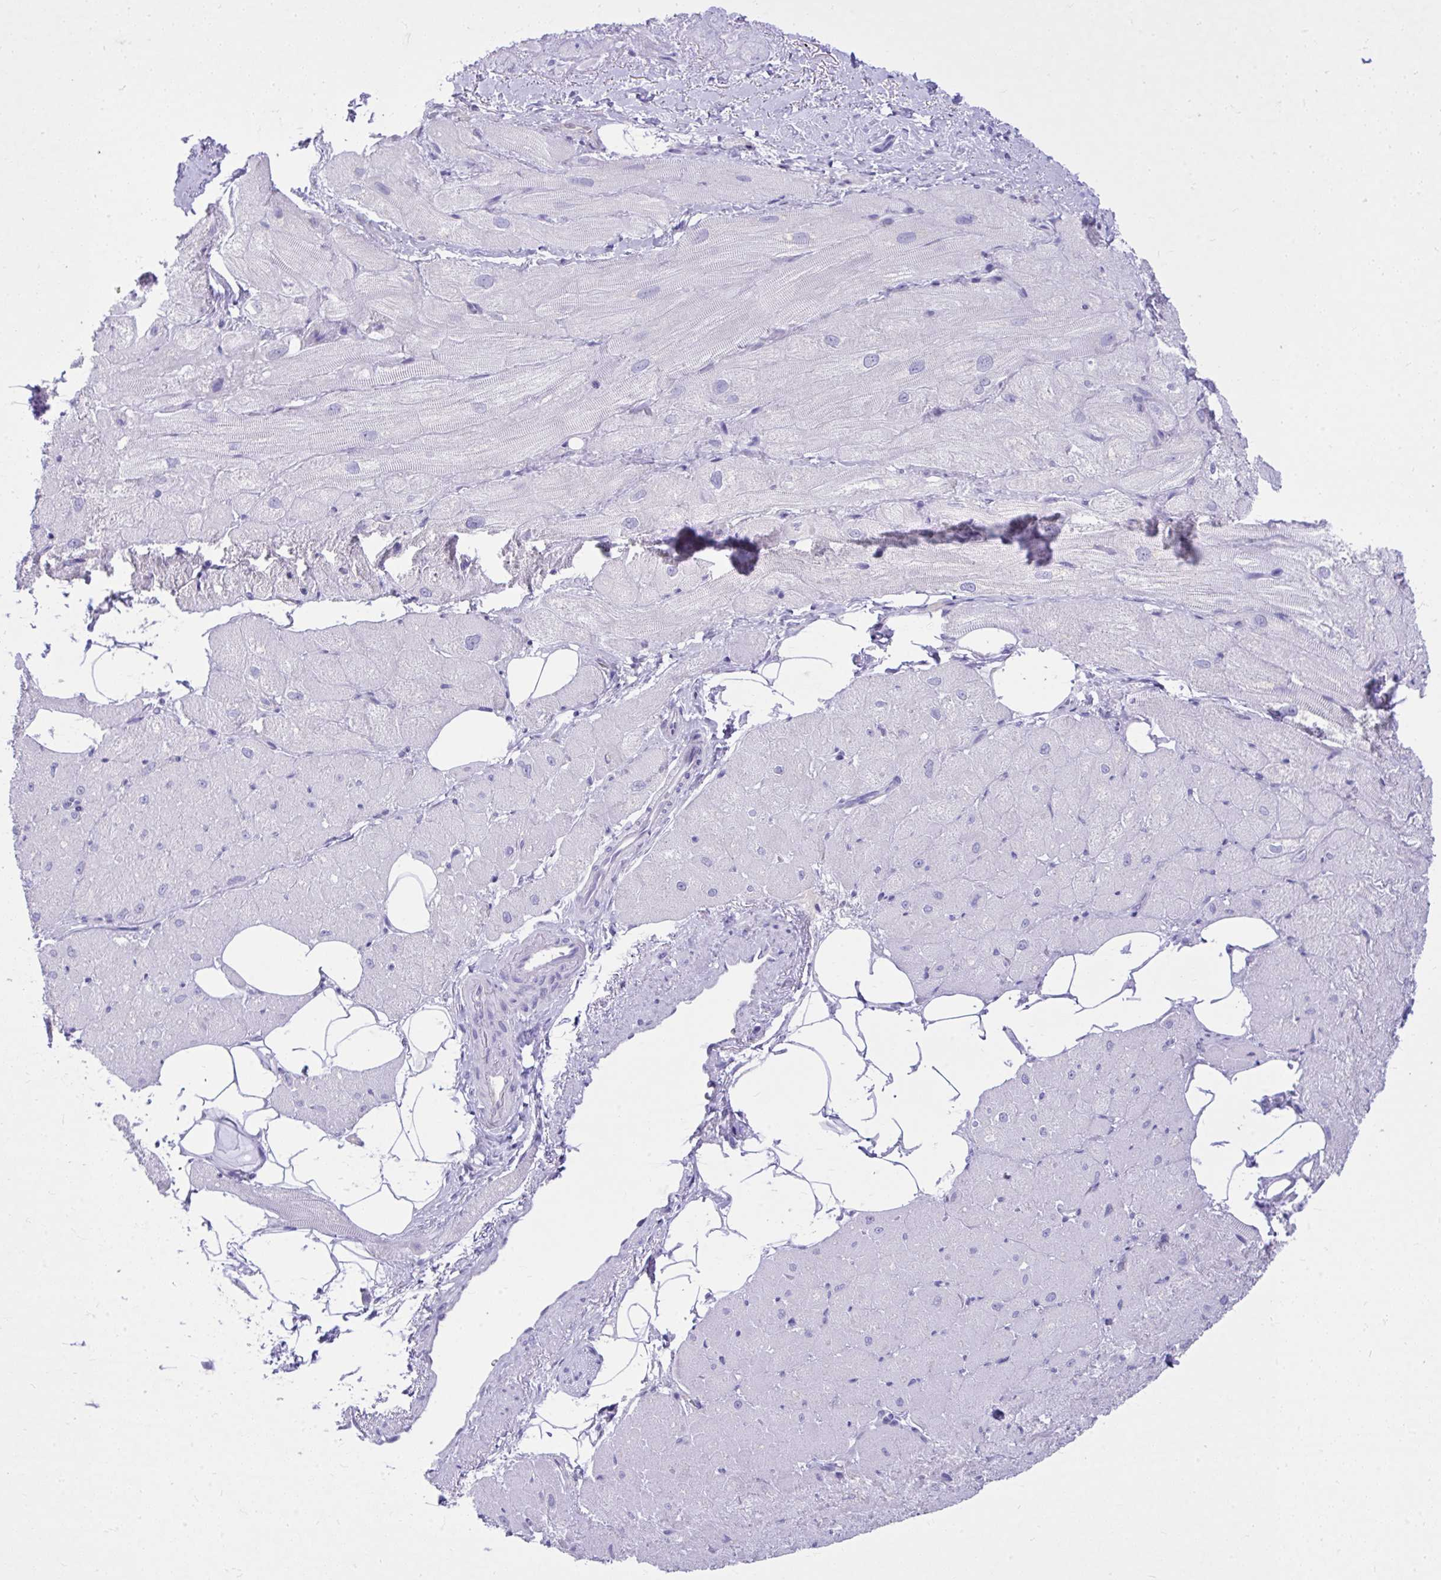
{"staining": {"intensity": "negative", "quantity": "none", "location": "none"}, "tissue": "heart muscle", "cell_type": "Cardiomyocytes", "image_type": "normal", "snomed": [{"axis": "morphology", "description": "Normal tissue, NOS"}, {"axis": "topography", "description": "Heart"}], "caption": "Human heart muscle stained for a protein using immunohistochemistry (IHC) reveals no expression in cardiomyocytes.", "gene": "NNMT", "patient": {"sex": "male", "age": 62}}